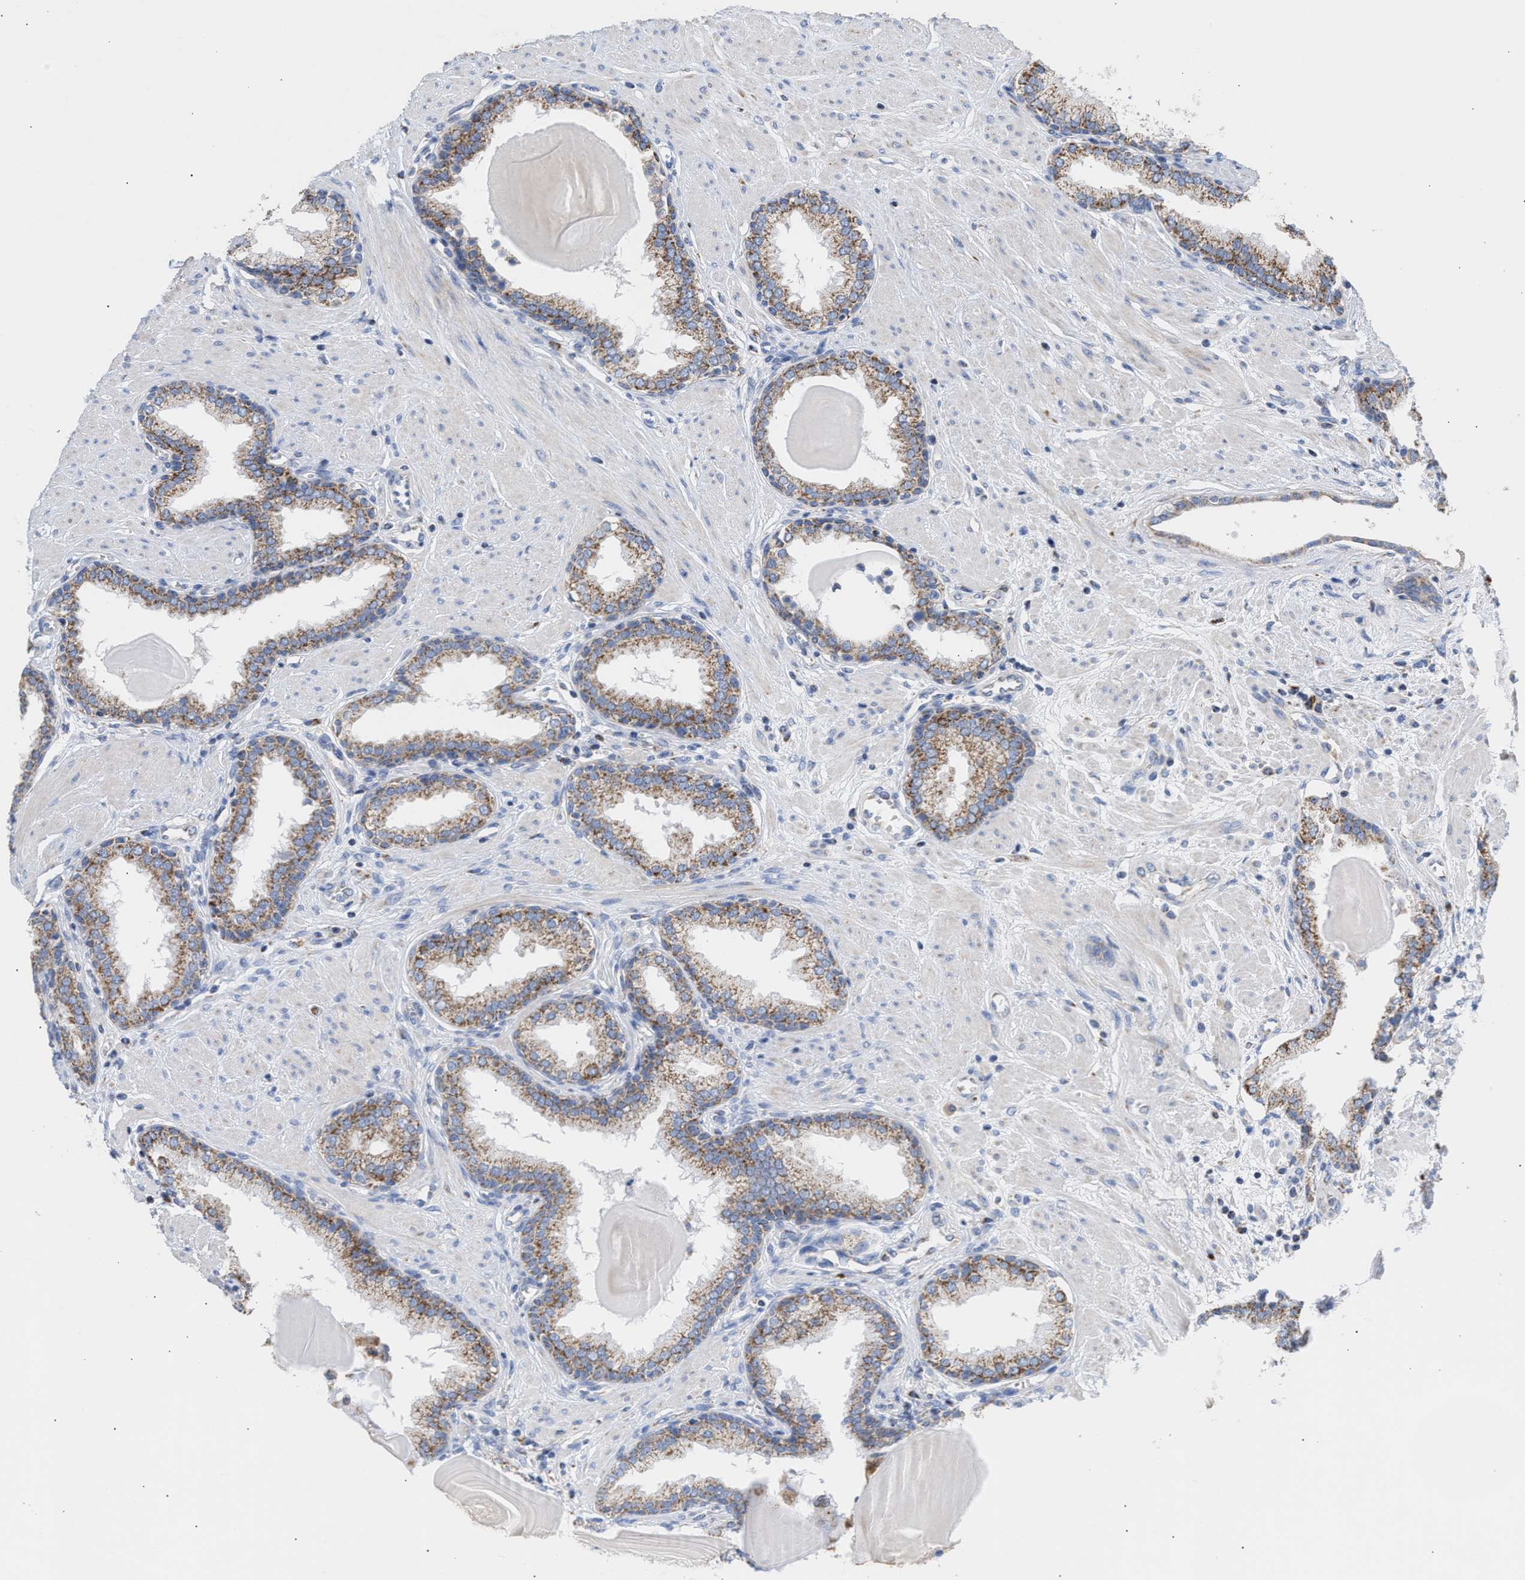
{"staining": {"intensity": "moderate", "quantity": ">75%", "location": "cytoplasmic/membranous"}, "tissue": "prostate", "cell_type": "Glandular cells", "image_type": "normal", "snomed": [{"axis": "morphology", "description": "Normal tissue, NOS"}, {"axis": "topography", "description": "Prostate"}], "caption": "This image shows immunohistochemistry staining of normal human prostate, with medium moderate cytoplasmic/membranous positivity in approximately >75% of glandular cells.", "gene": "ACOT13", "patient": {"sex": "male", "age": 51}}